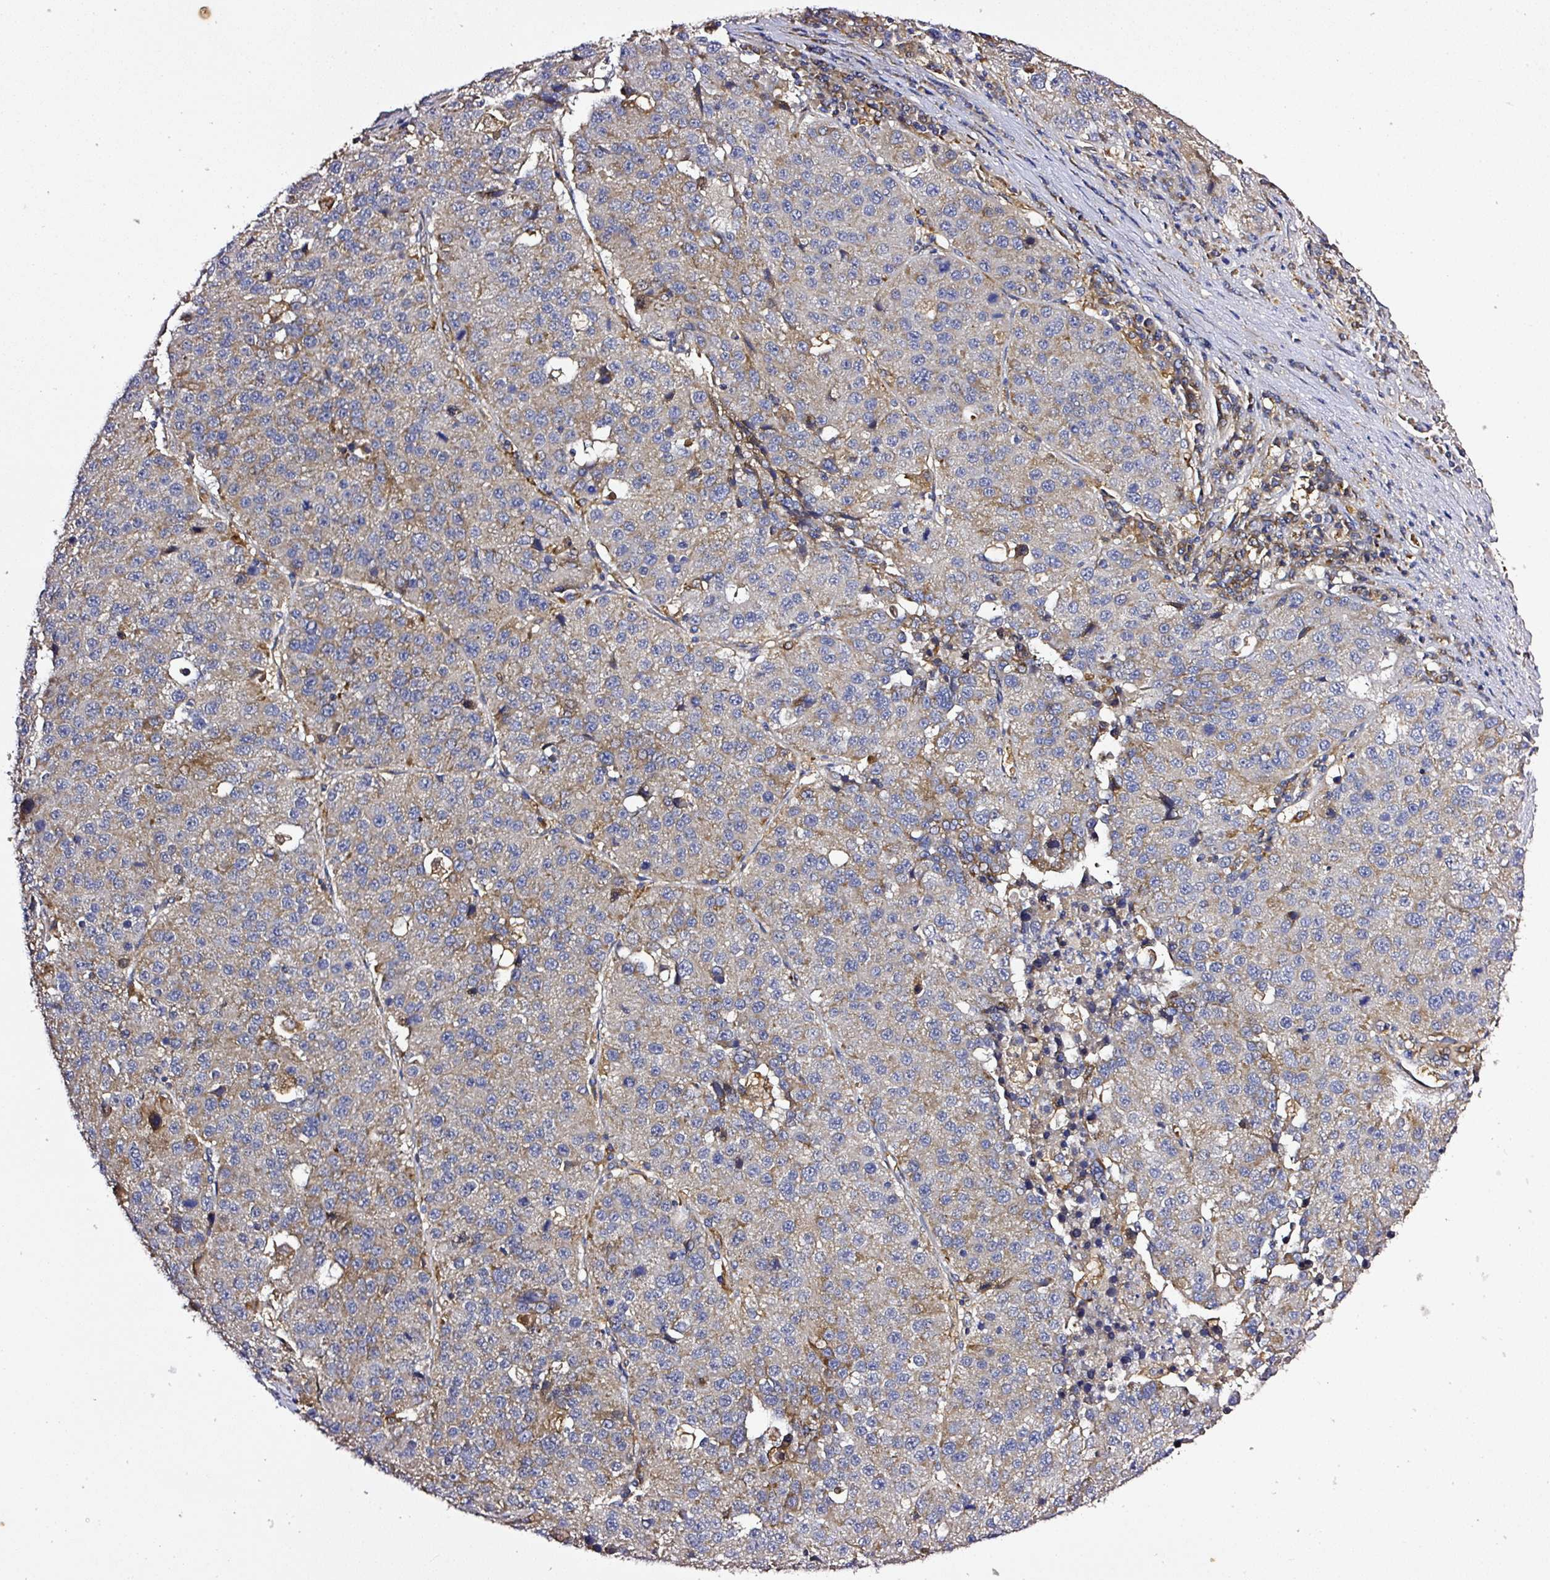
{"staining": {"intensity": "moderate", "quantity": "<25%", "location": "cytoplasmic/membranous"}, "tissue": "stomach cancer", "cell_type": "Tumor cells", "image_type": "cancer", "snomed": [{"axis": "morphology", "description": "Adenocarcinoma, NOS"}, {"axis": "topography", "description": "Stomach"}], "caption": "About <25% of tumor cells in human stomach cancer exhibit moderate cytoplasmic/membranous protein staining as visualized by brown immunohistochemical staining.", "gene": "ZNF513", "patient": {"sex": "male", "age": 71}}